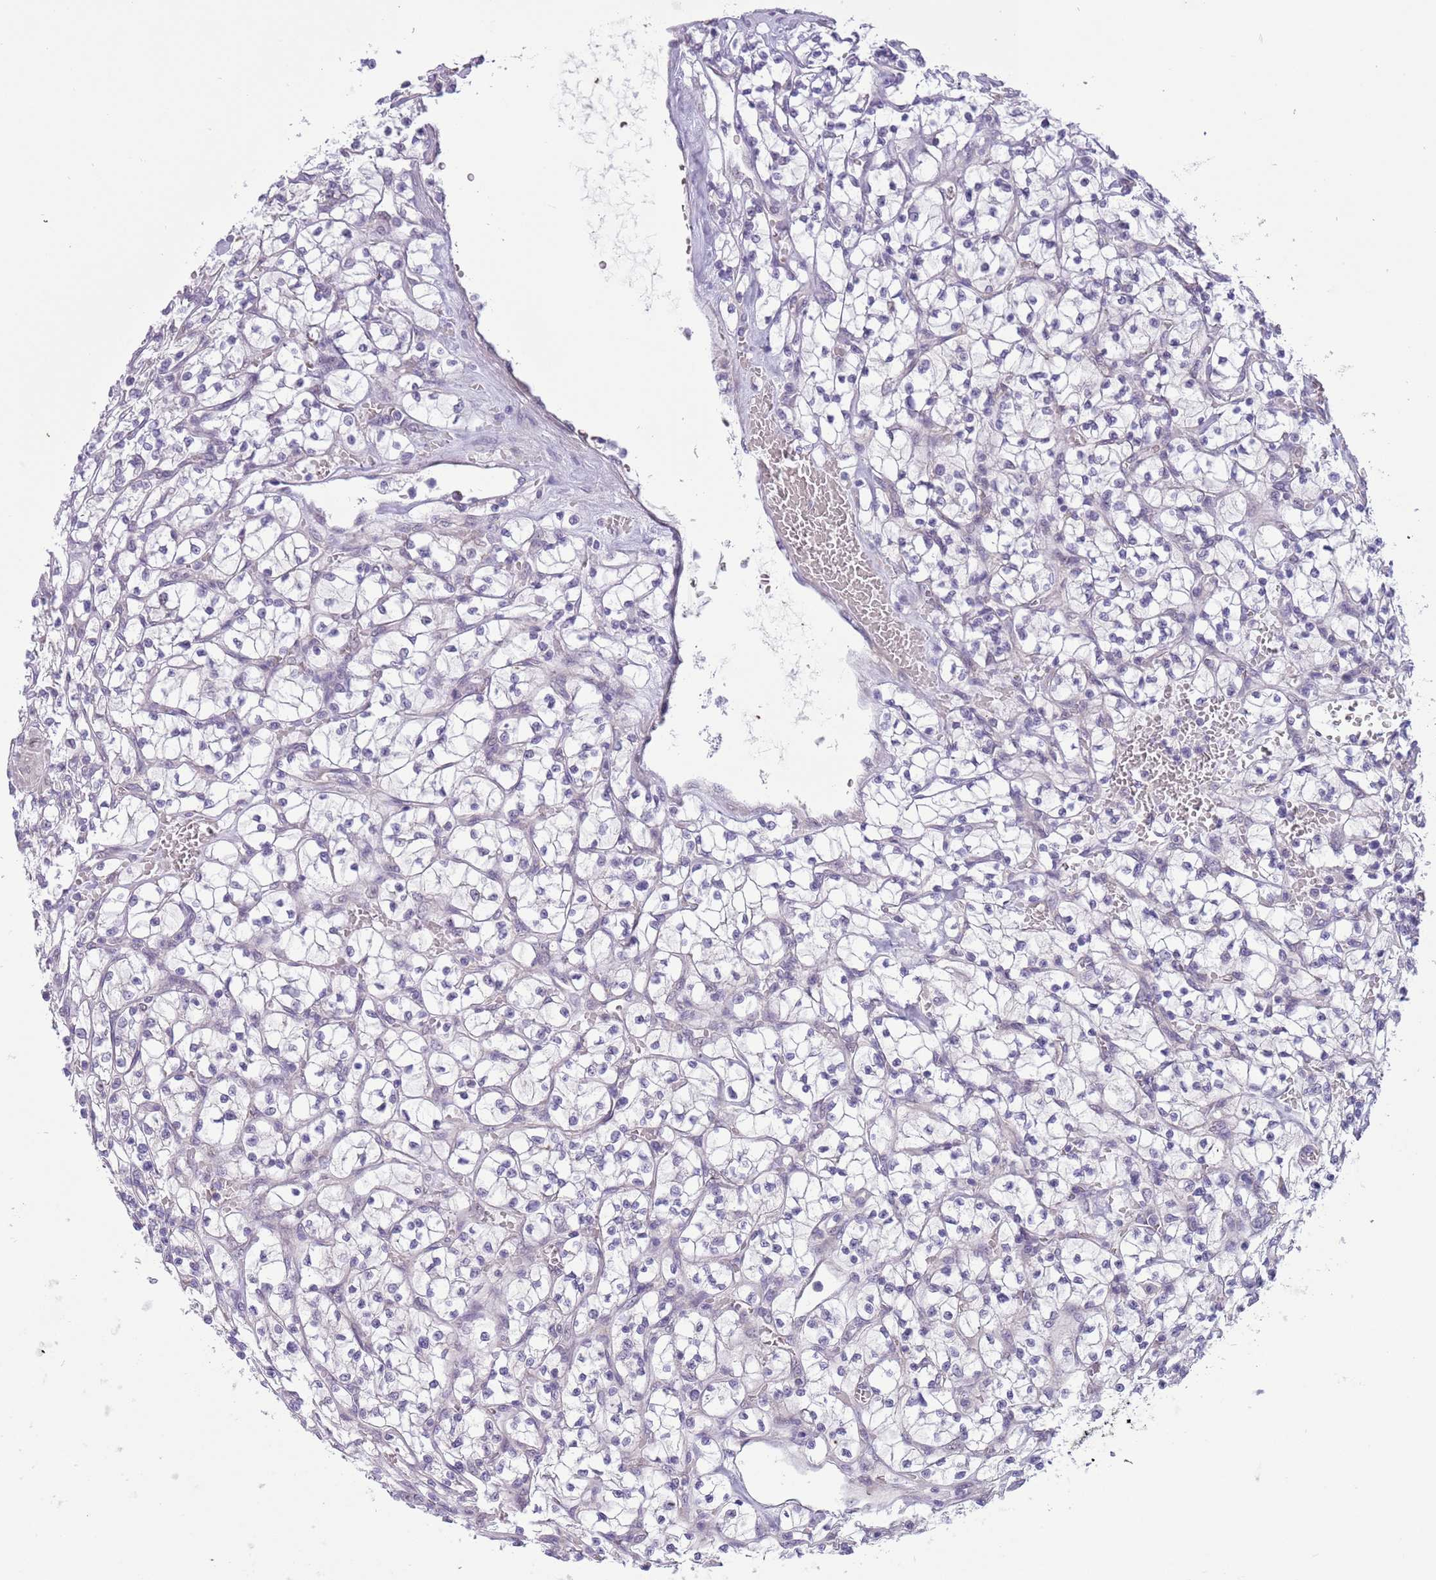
{"staining": {"intensity": "negative", "quantity": "none", "location": "none"}, "tissue": "renal cancer", "cell_type": "Tumor cells", "image_type": "cancer", "snomed": [{"axis": "morphology", "description": "Adenocarcinoma, NOS"}, {"axis": "topography", "description": "Kidney"}], "caption": "DAB (3,3'-diaminobenzidine) immunohistochemical staining of human renal cancer exhibits no significant expression in tumor cells. The staining was performed using DAB (3,3'-diaminobenzidine) to visualize the protein expression in brown, while the nuclei were stained in blue with hematoxylin (Magnification: 20x).", "gene": "FAM120C", "patient": {"sex": "female", "age": 64}}